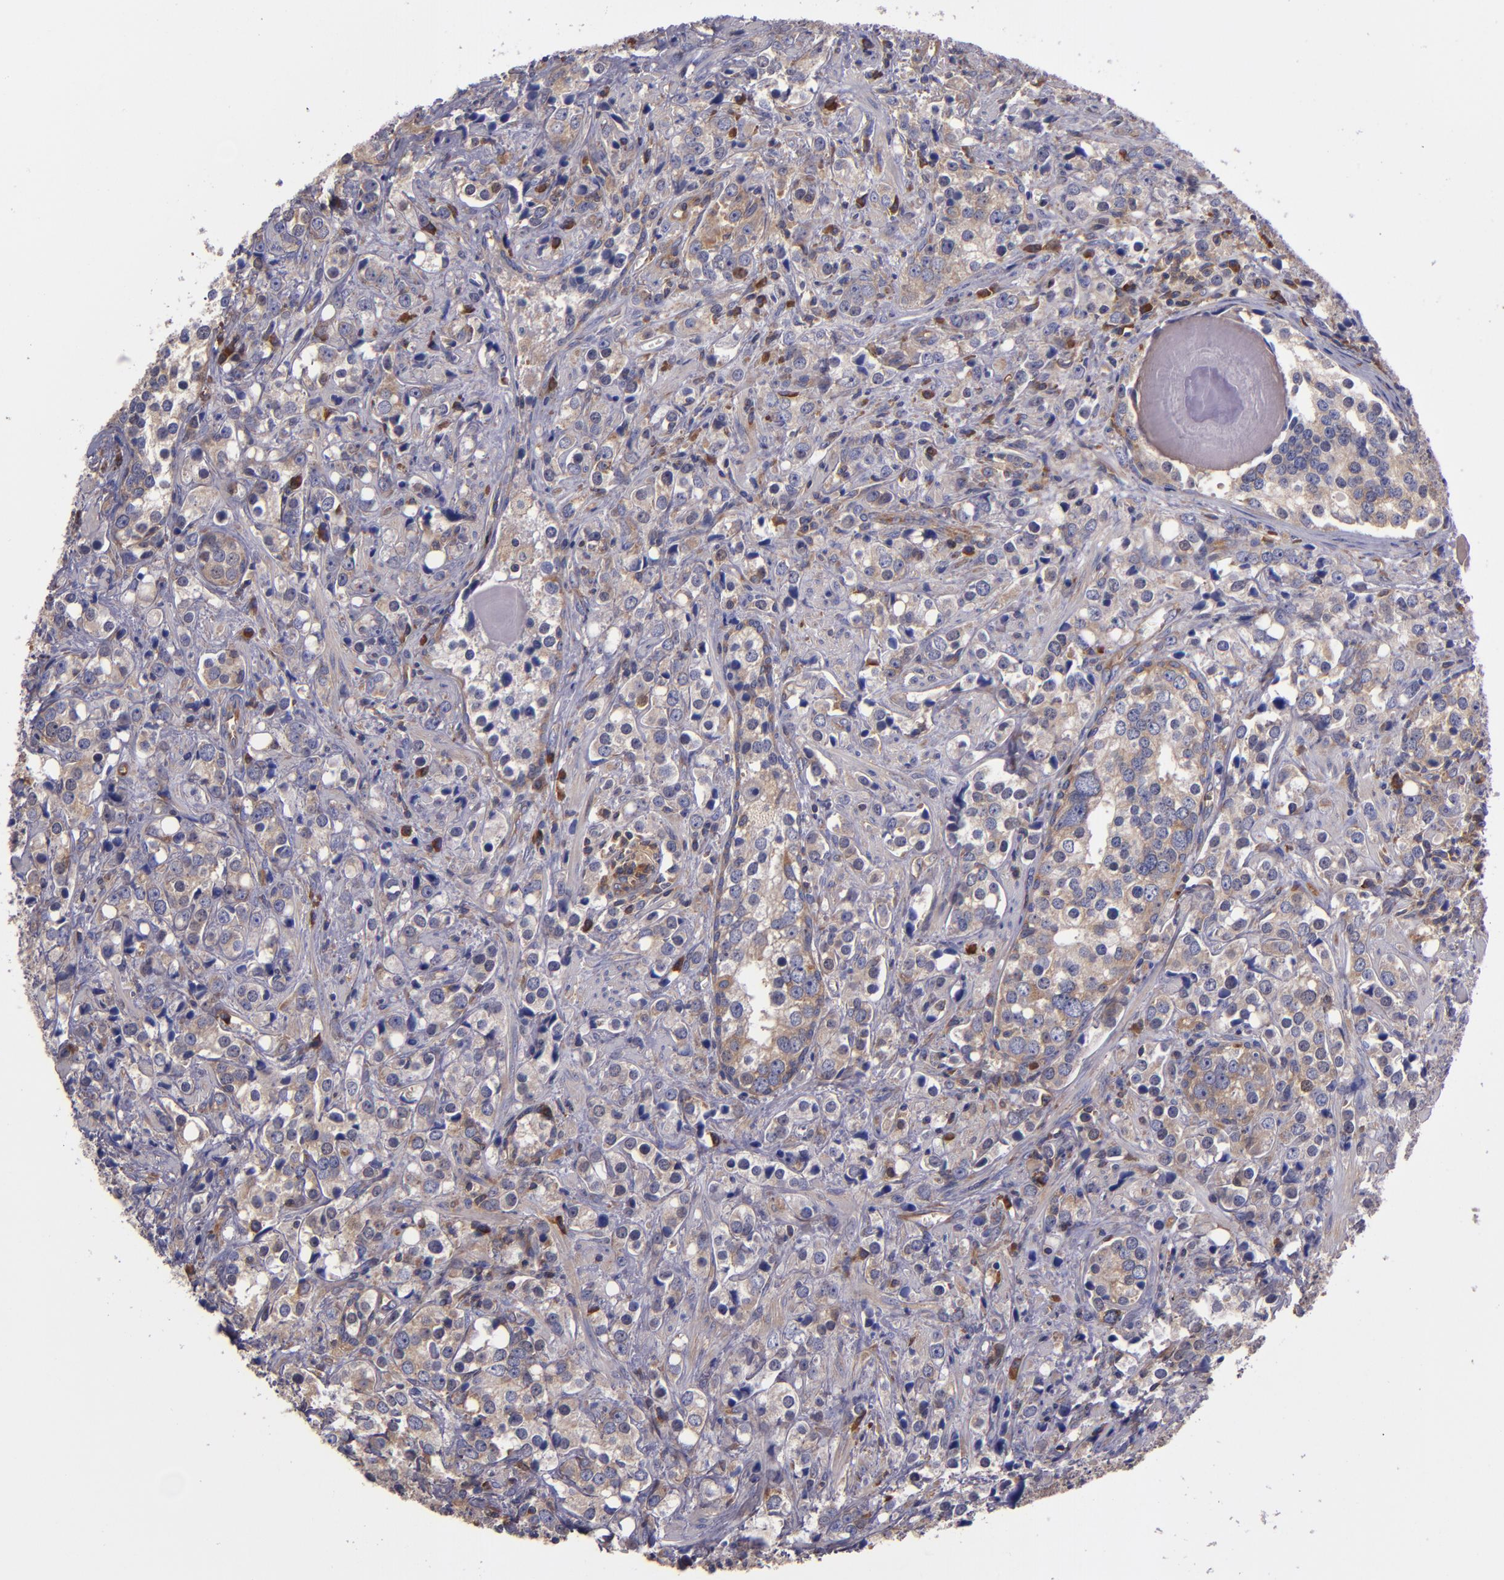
{"staining": {"intensity": "moderate", "quantity": ">75%", "location": "cytoplasmic/membranous"}, "tissue": "prostate cancer", "cell_type": "Tumor cells", "image_type": "cancer", "snomed": [{"axis": "morphology", "description": "Adenocarcinoma, High grade"}, {"axis": "topography", "description": "Prostate"}], "caption": "Protein staining reveals moderate cytoplasmic/membranous positivity in about >75% of tumor cells in prostate high-grade adenocarcinoma.", "gene": "CARS1", "patient": {"sex": "male", "age": 71}}